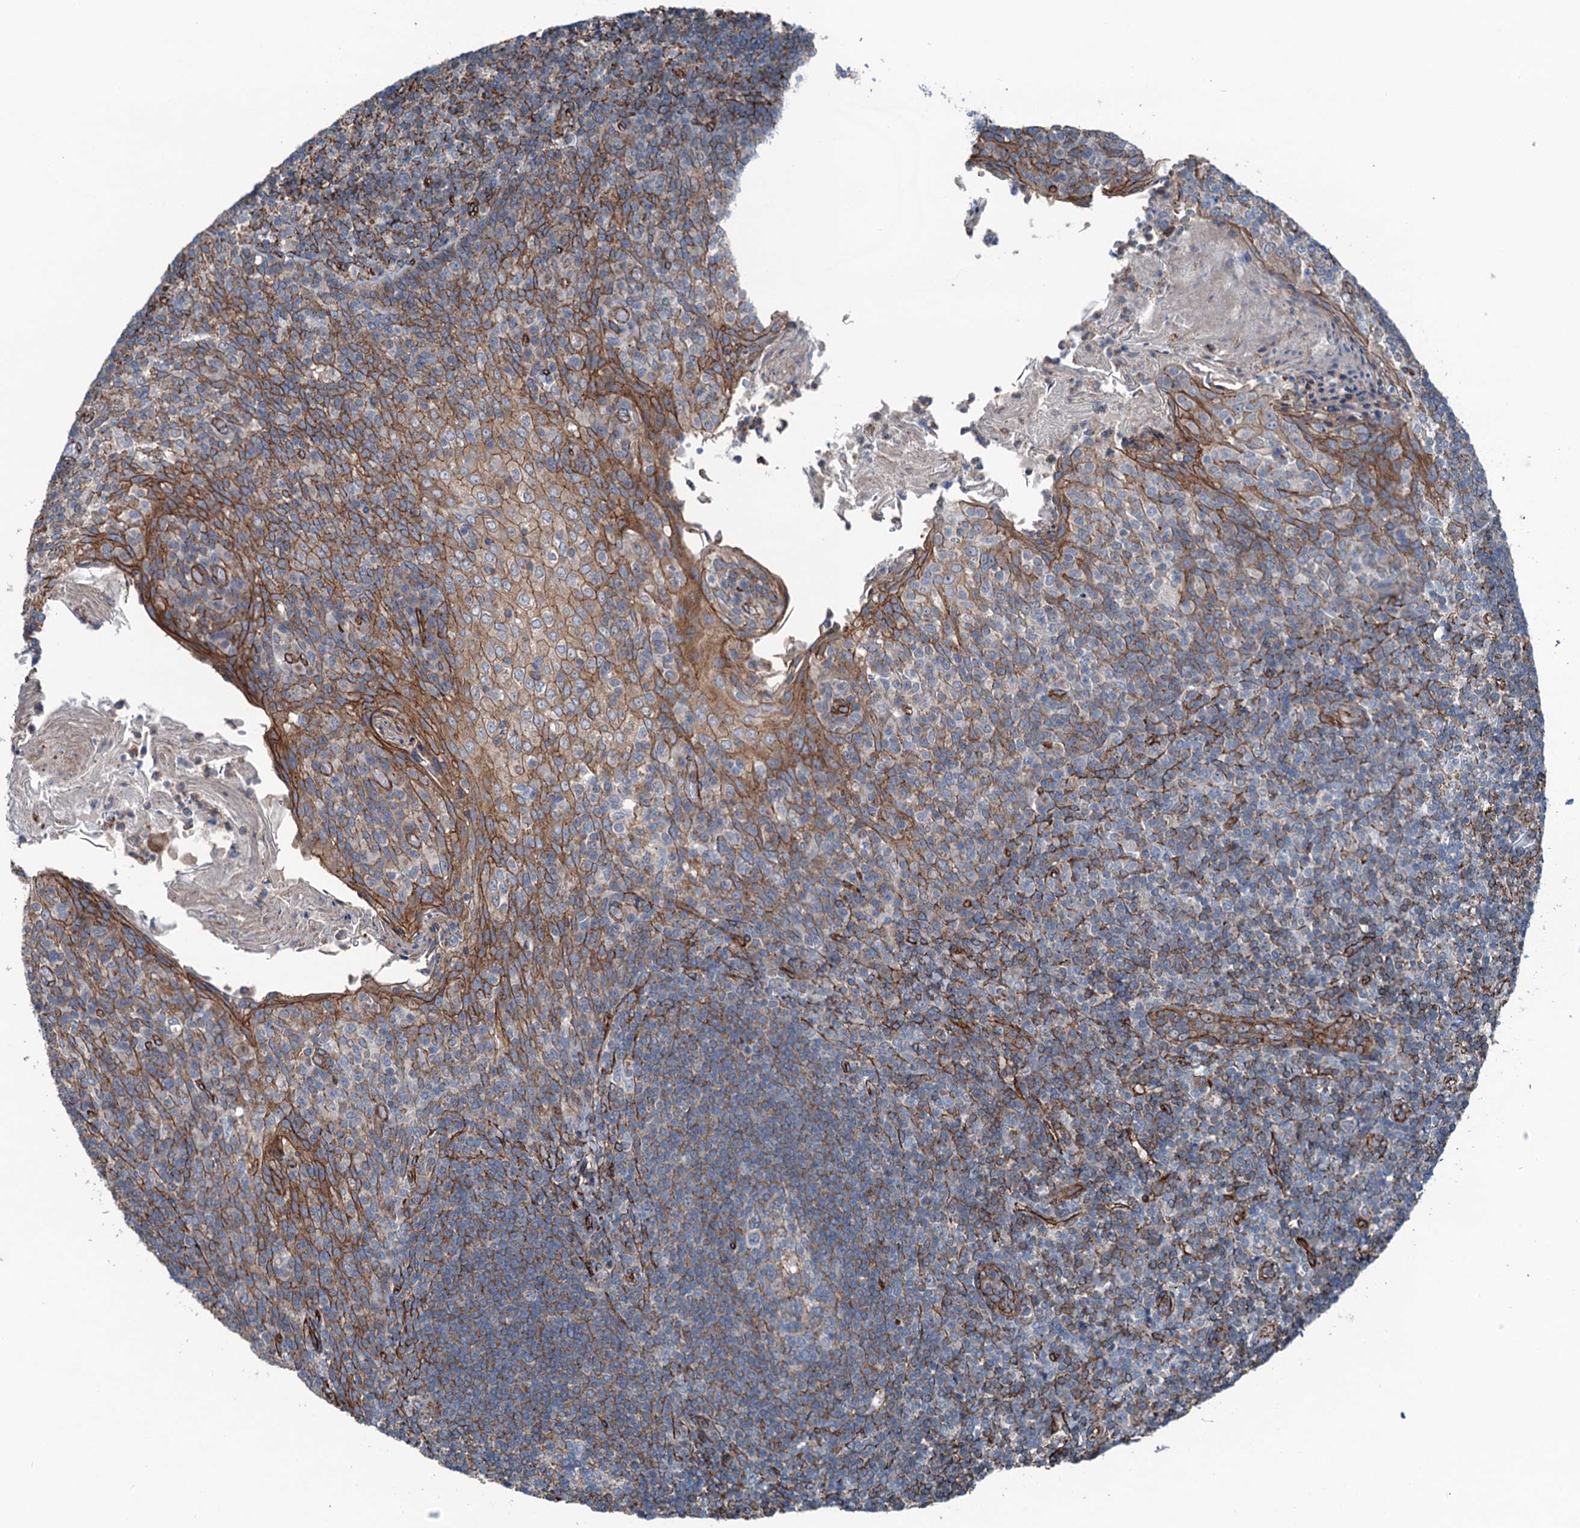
{"staining": {"intensity": "moderate", "quantity": "<25%", "location": "cytoplasmic/membranous"}, "tissue": "tonsil", "cell_type": "Germinal center cells", "image_type": "normal", "snomed": [{"axis": "morphology", "description": "Normal tissue, NOS"}, {"axis": "topography", "description": "Tonsil"}], "caption": "Immunohistochemistry photomicrograph of benign tonsil: tonsil stained using IHC shows low levels of moderate protein expression localized specifically in the cytoplasmic/membranous of germinal center cells, appearing as a cytoplasmic/membranous brown color.", "gene": "NMRAL1", "patient": {"sex": "female", "age": 10}}